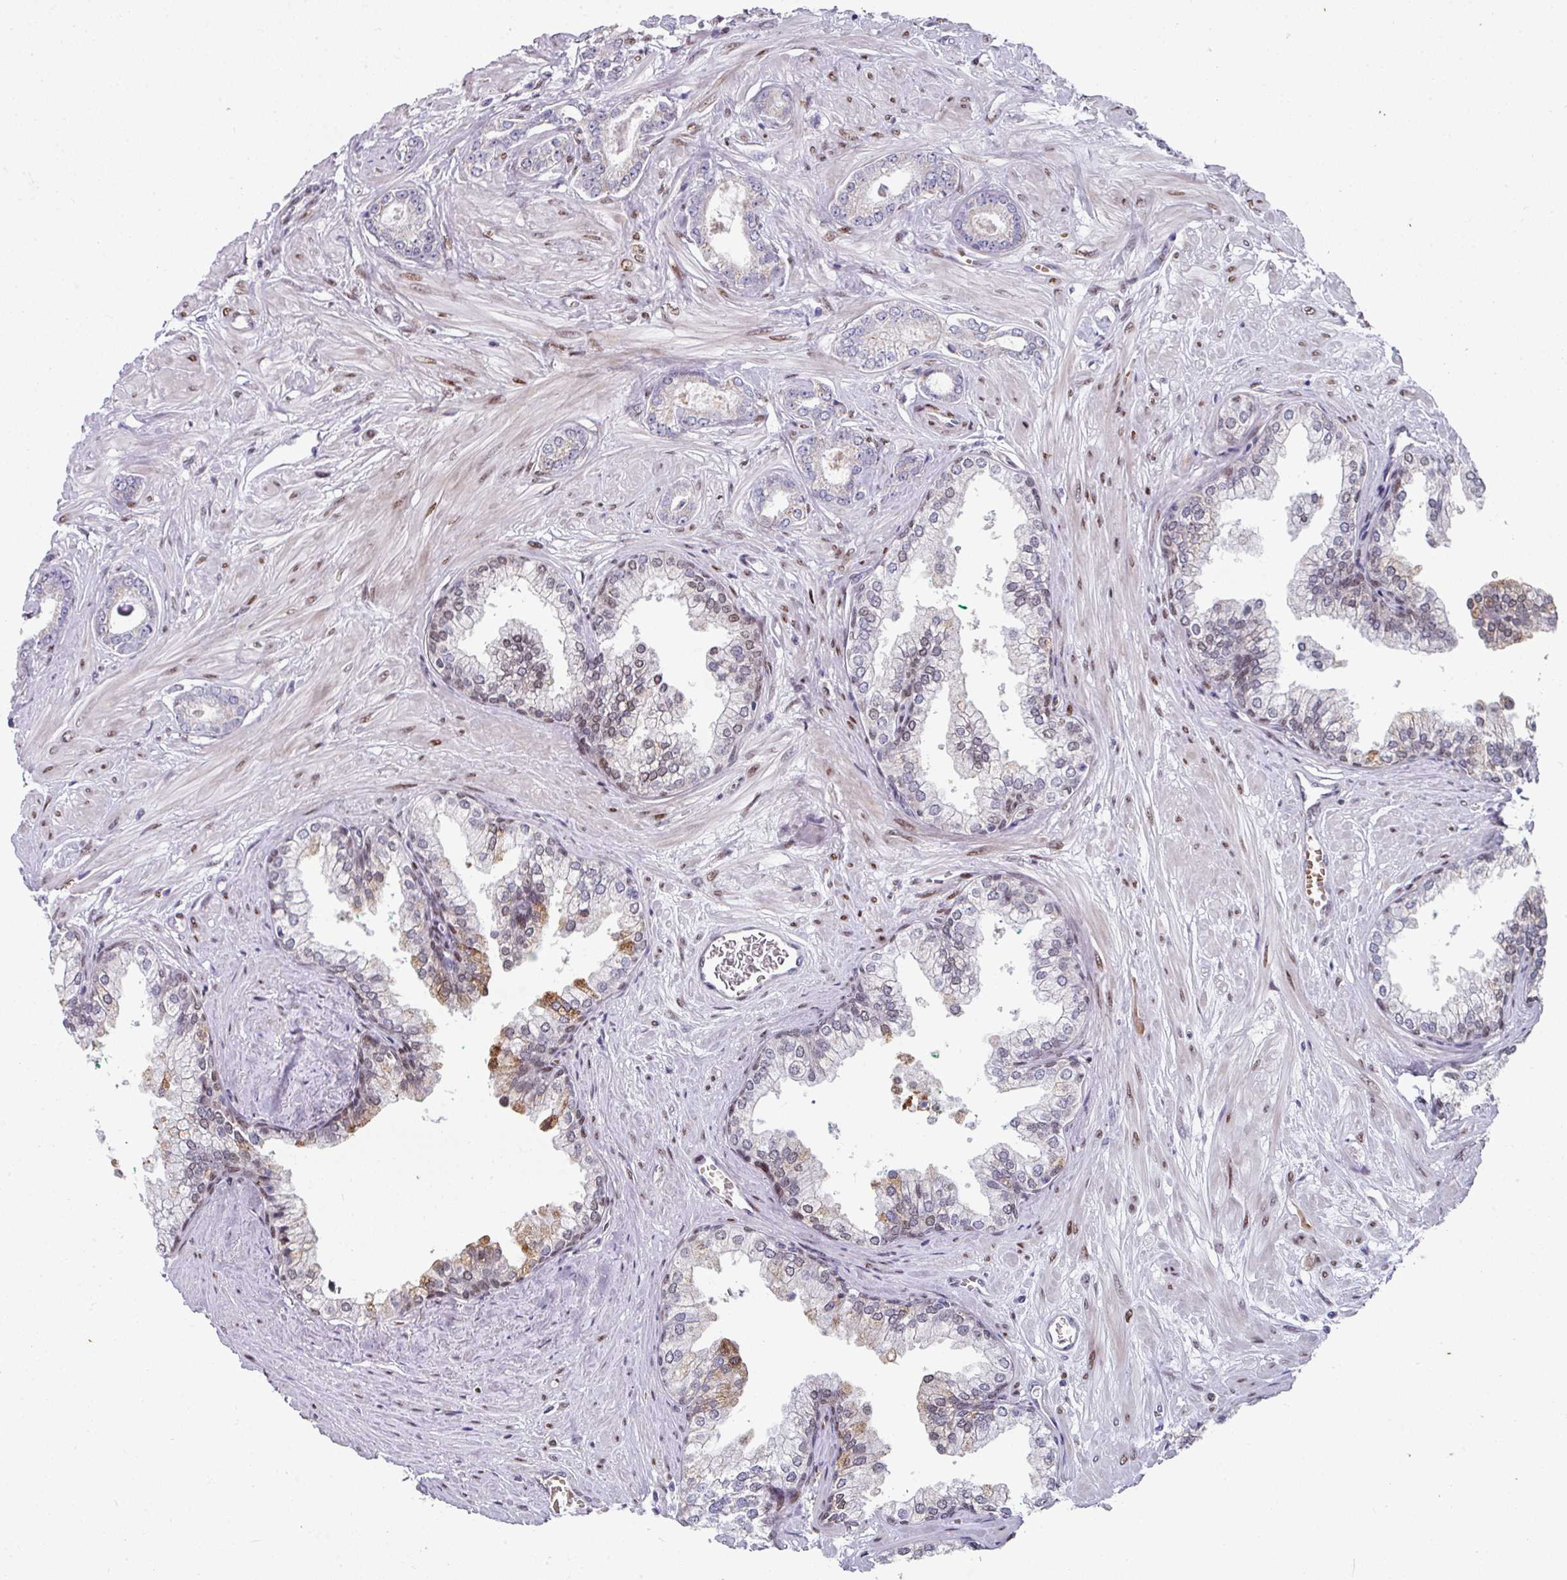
{"staining": {"intensity": "moderate", "quantity": "<25%", "location": "cytoplasmic/membranous"}, "tissue": "prostate cancer", "cell_type": "Tumor cells", "image_type": "cancer", "snomed": [{"axis": "morphology", "description": "Adenocarcinoma, Low grade"}, {"axis": "topography", "description": "Prostate"}], "caption": "Protein staining by immunohistochemistry (IHC) exhibits moderate cytoplasmic/membranous staining in approximately <25% of tumor cells in prostate adenocarcinoma (low-grade).", "gene": "CBX7", "patient": {"sex": "male", "age": 60}}